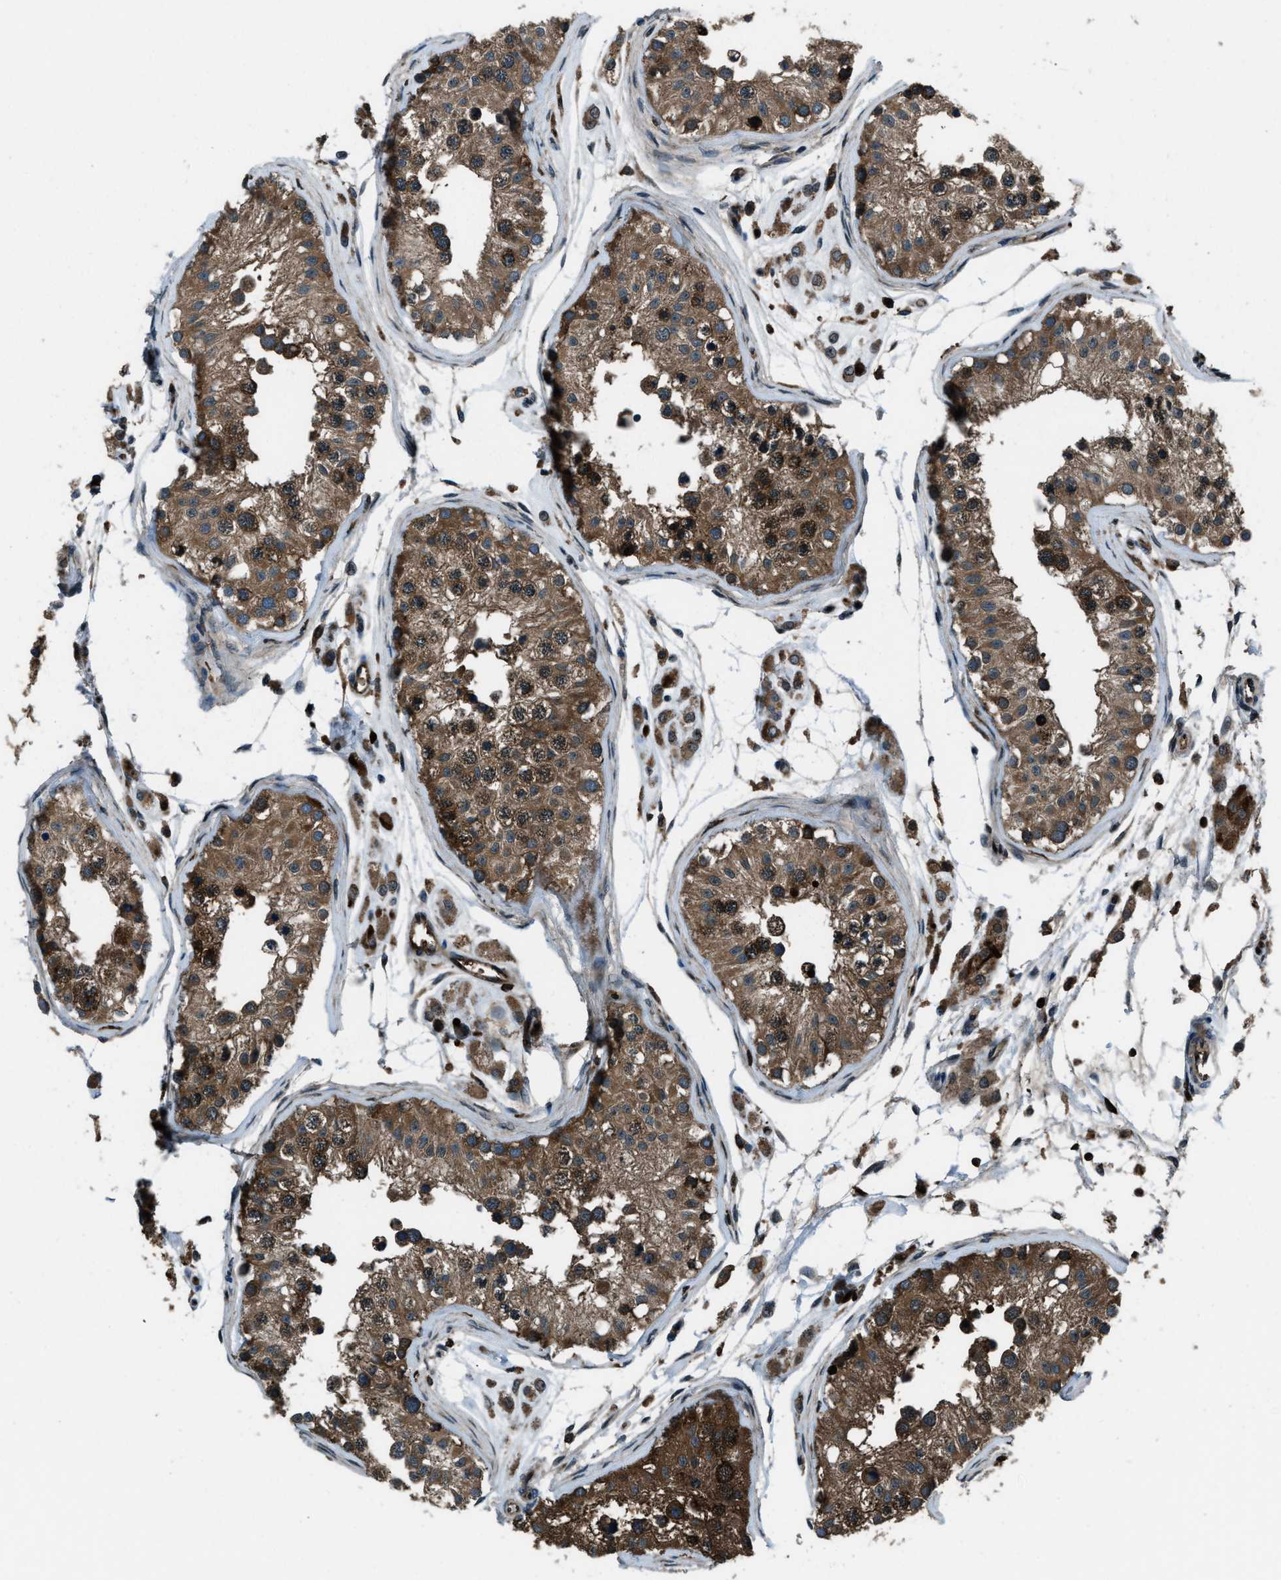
{"staining": {"intensity": "strong", "quantity": ">75%", "location": "cytoplasmic/membranous,nuclear"}, "tissue": "testis", "cell_type": "Cells in seminiferous ducts", "image_type": "normal", "snomed": [{"axis": "morphology", "description": "Normal tissue, NOS"}, {"axis": "morphology", "description": "Adenocarcinoma, metastatic, NOS"}, {"axis": "topography", "description": "Testis"}], "caption": "Protein staining exhibits strong cytoplasmic/membranous,nuclear positivity in approximately >75% of cells in seminiferous ducts in unremarkable testis. The protein of interest is shown in brown color, while the nuclei are stained blue.", "gene": "SNX30", "patient": {"sex": "male", "age": 26}}